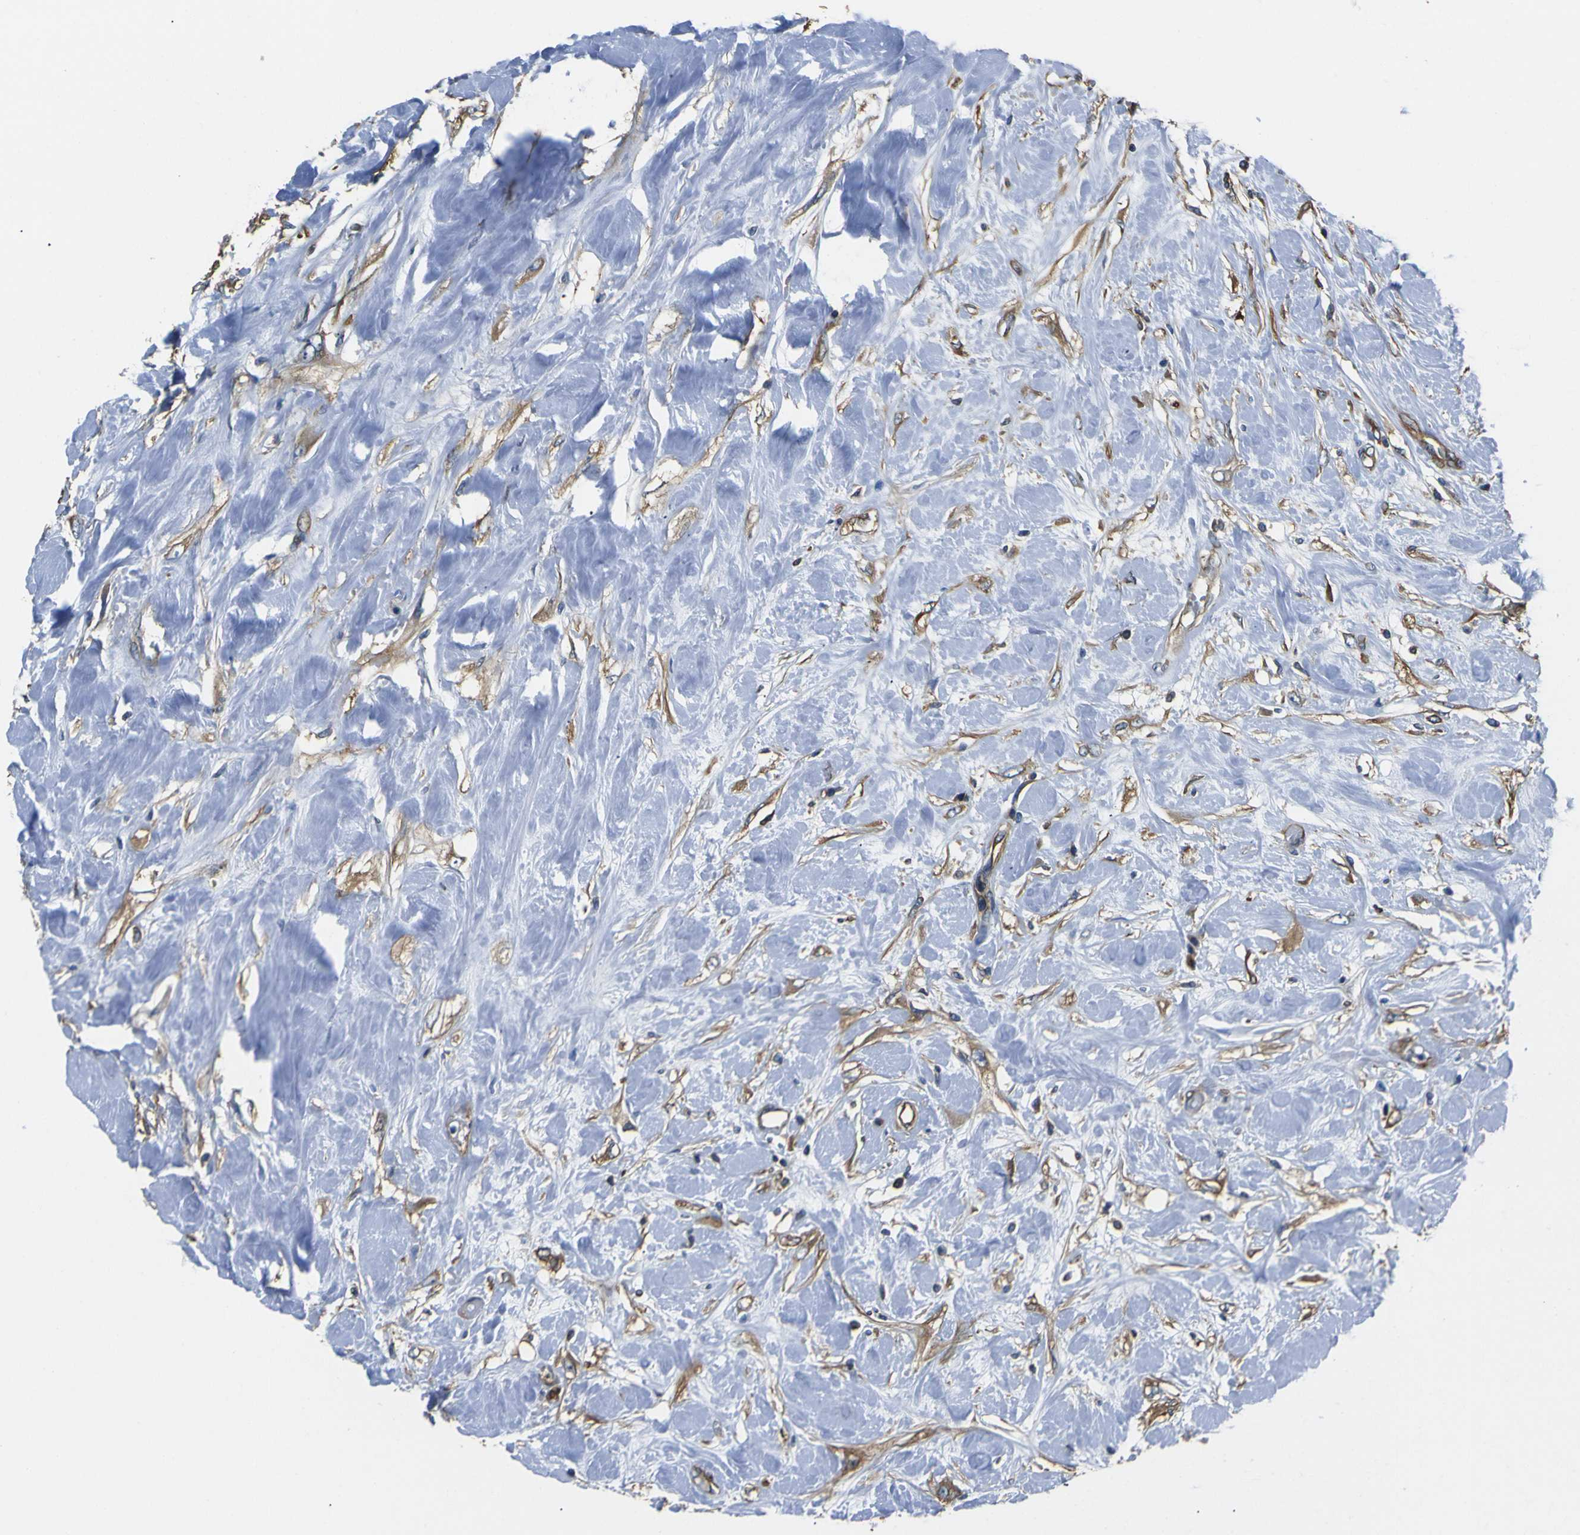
{"staining": {"intensity": "moderate", "quantity": ">75%", "location": "cytoplasmic/membranous"}, "tissue": "colorectal cancer", "cell_type": "Tumor cells", "image_type": "cancer", "snomed": [{"axis": "morphology", "description": "Adenocarcinoma, NOS"}, {"axis": "topography", "description": "Rectum"}], "caption": "This micrograph reveals IHC staining of human colorectal adenocarcinoma, with medium moderate cytoplasmic/membranous staining in approximately >75% of tumor cells.", "gene": "TUBB", "patient": {"sex": "male", "age": 55}}